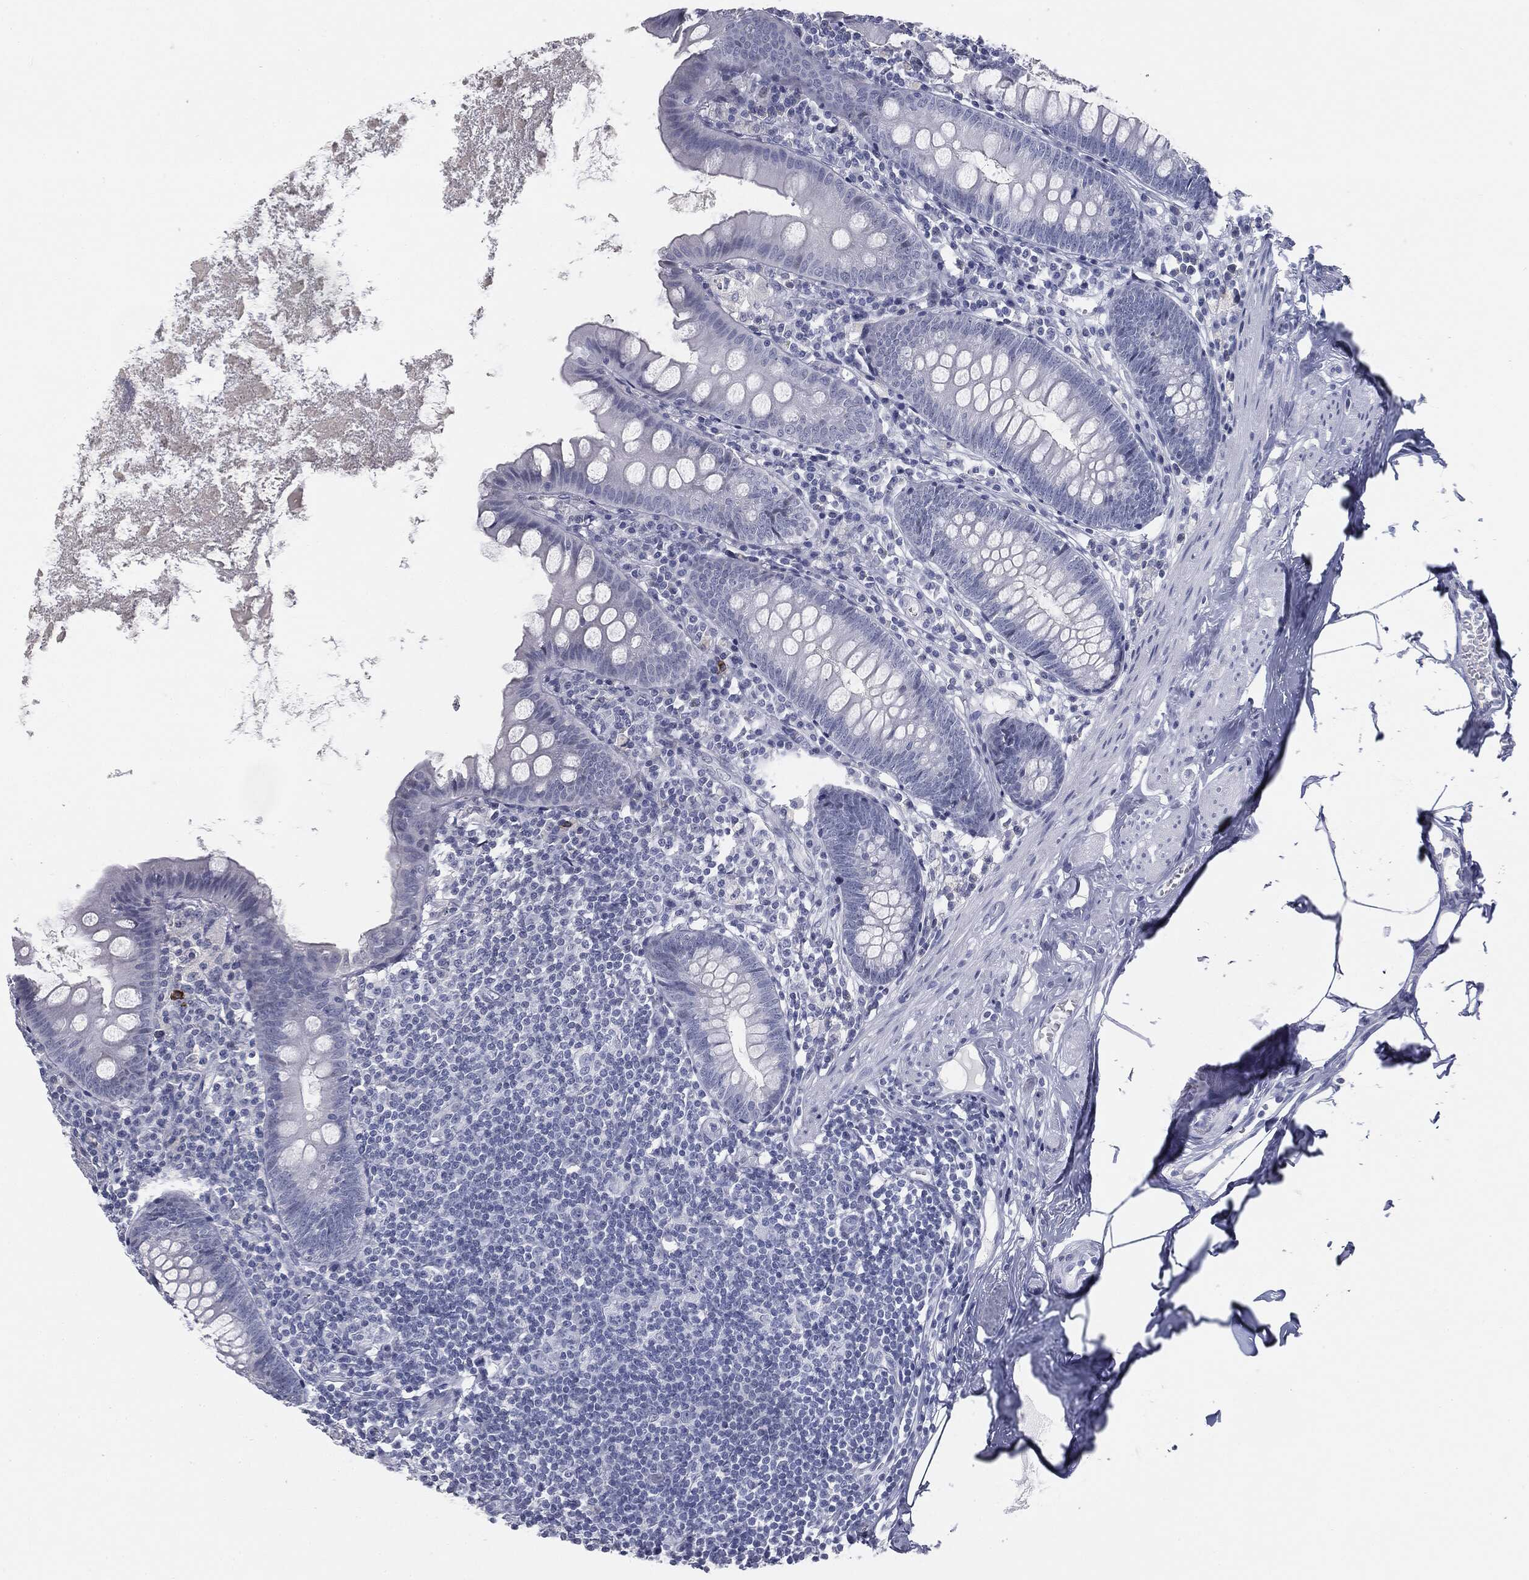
{"staining": {"intensity": "negative", "quantity": "none", "location": "none"}, "tissue": "appendix", "cell_type": "Glandular cells", "image_type": "normal", "snomed": [{"axis": "morphology", "description": "Normal tissue, NOS"}, {"axis": "topography", "description": "Appendix"}], "caption": "This is a photomicrograph of immunohistochemistry staining of unremarkable appendix, which shows no staining in glandular cells.", "gene": "TPO", "patient": {"sex": "female", "age": 82}}